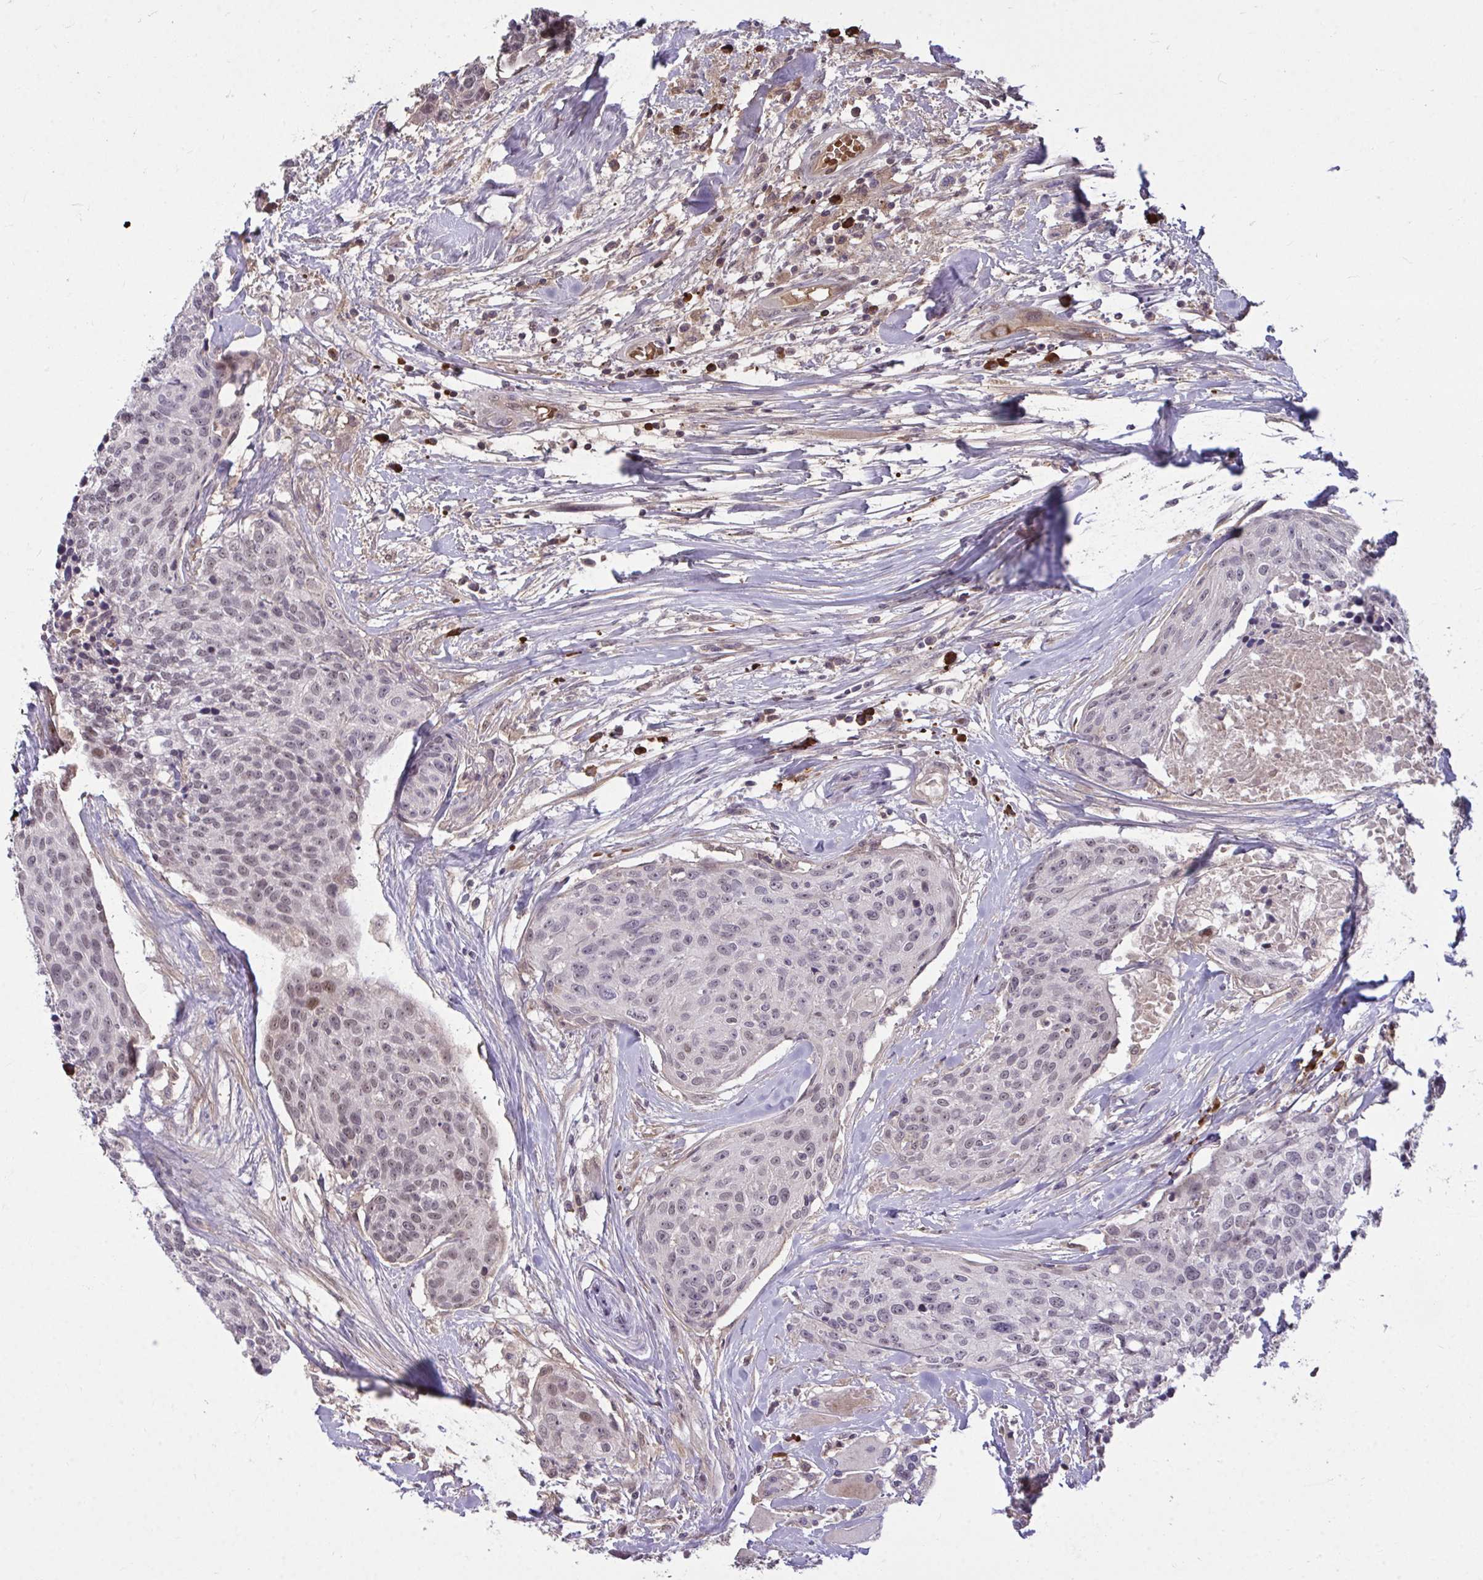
{"staining": {"intensity": "moderate", "quantity": "25%-75%", "location": "nuclear"}, "tissue": "head and neck cancer", "cell_type": "Tumor cells", "image_type": "cancer", "snomed": [{"axis": "morphology", "description": "Squamous cell carcinoma, NOS"}, {"axis": "topography", "description": "Oral tissue"}, {"axis": "topography", "description": "Head-Neck"}], "caption": "Squamous cell carcinoma (head and neck) stained with IHC reveals moderate nuclear staining in about 25%-75% of tumor cells.", "gene": "ZSCAN9", "patient": {"sex": "male", "age": 64}}